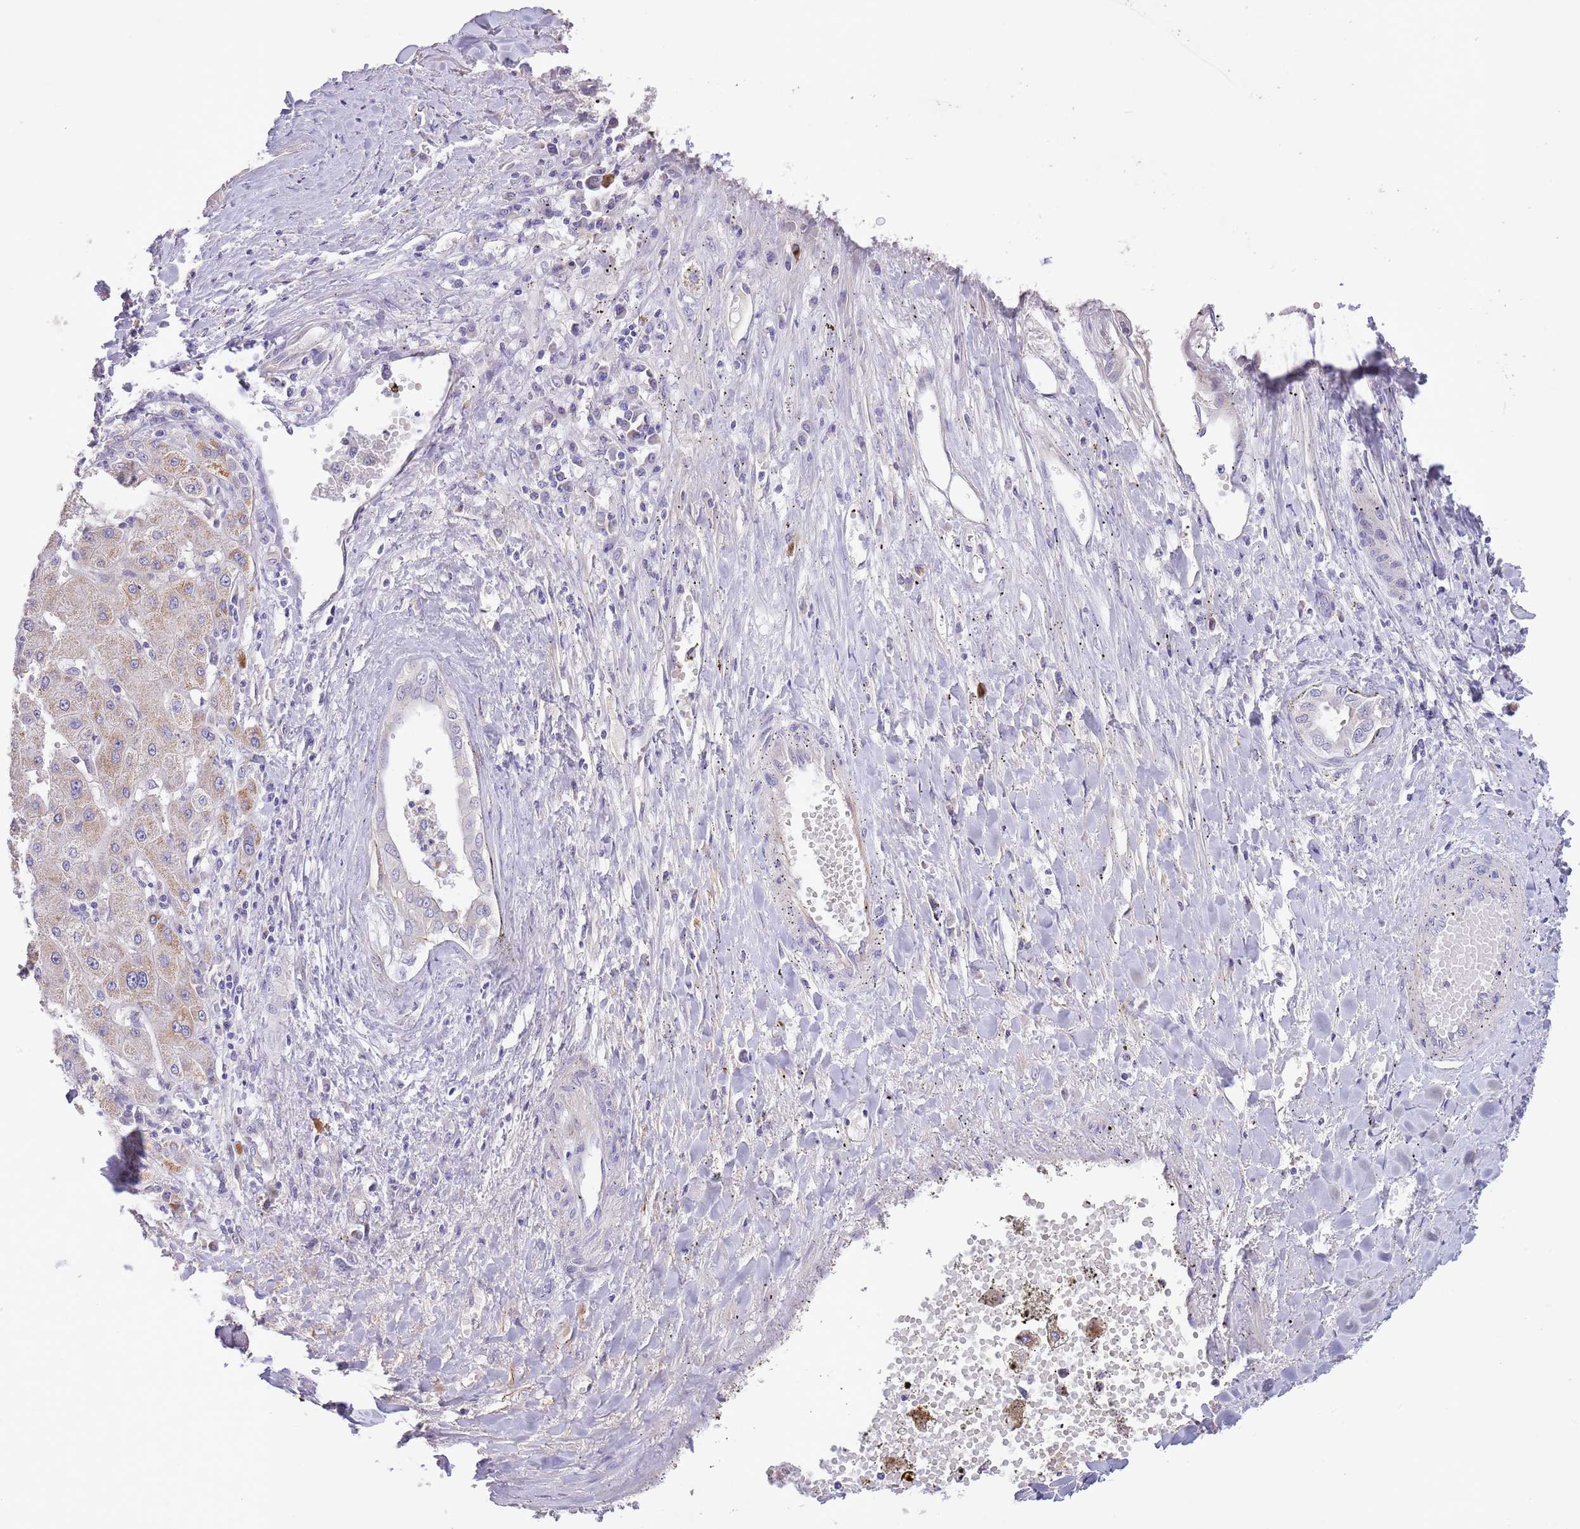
{"staining": {"intensity": "negative", "quantity": "none", "location": "none"}, "tissue": "liver cancer", "cell_type": "Tumor cells", "image_type": "cancer", "snomed": [{"axis": "morphology", "description": "Carcinoma, Hepatocellular, NOS"}, {"axis": "topography", "description": "Liver"}], "caption": "The photomicrograph exhibits no significant staining in tumor cells of hepatocellular carcinoma (liver).", "gene": "ZNF658", "patient": {"sex": "male", "age": 72}}